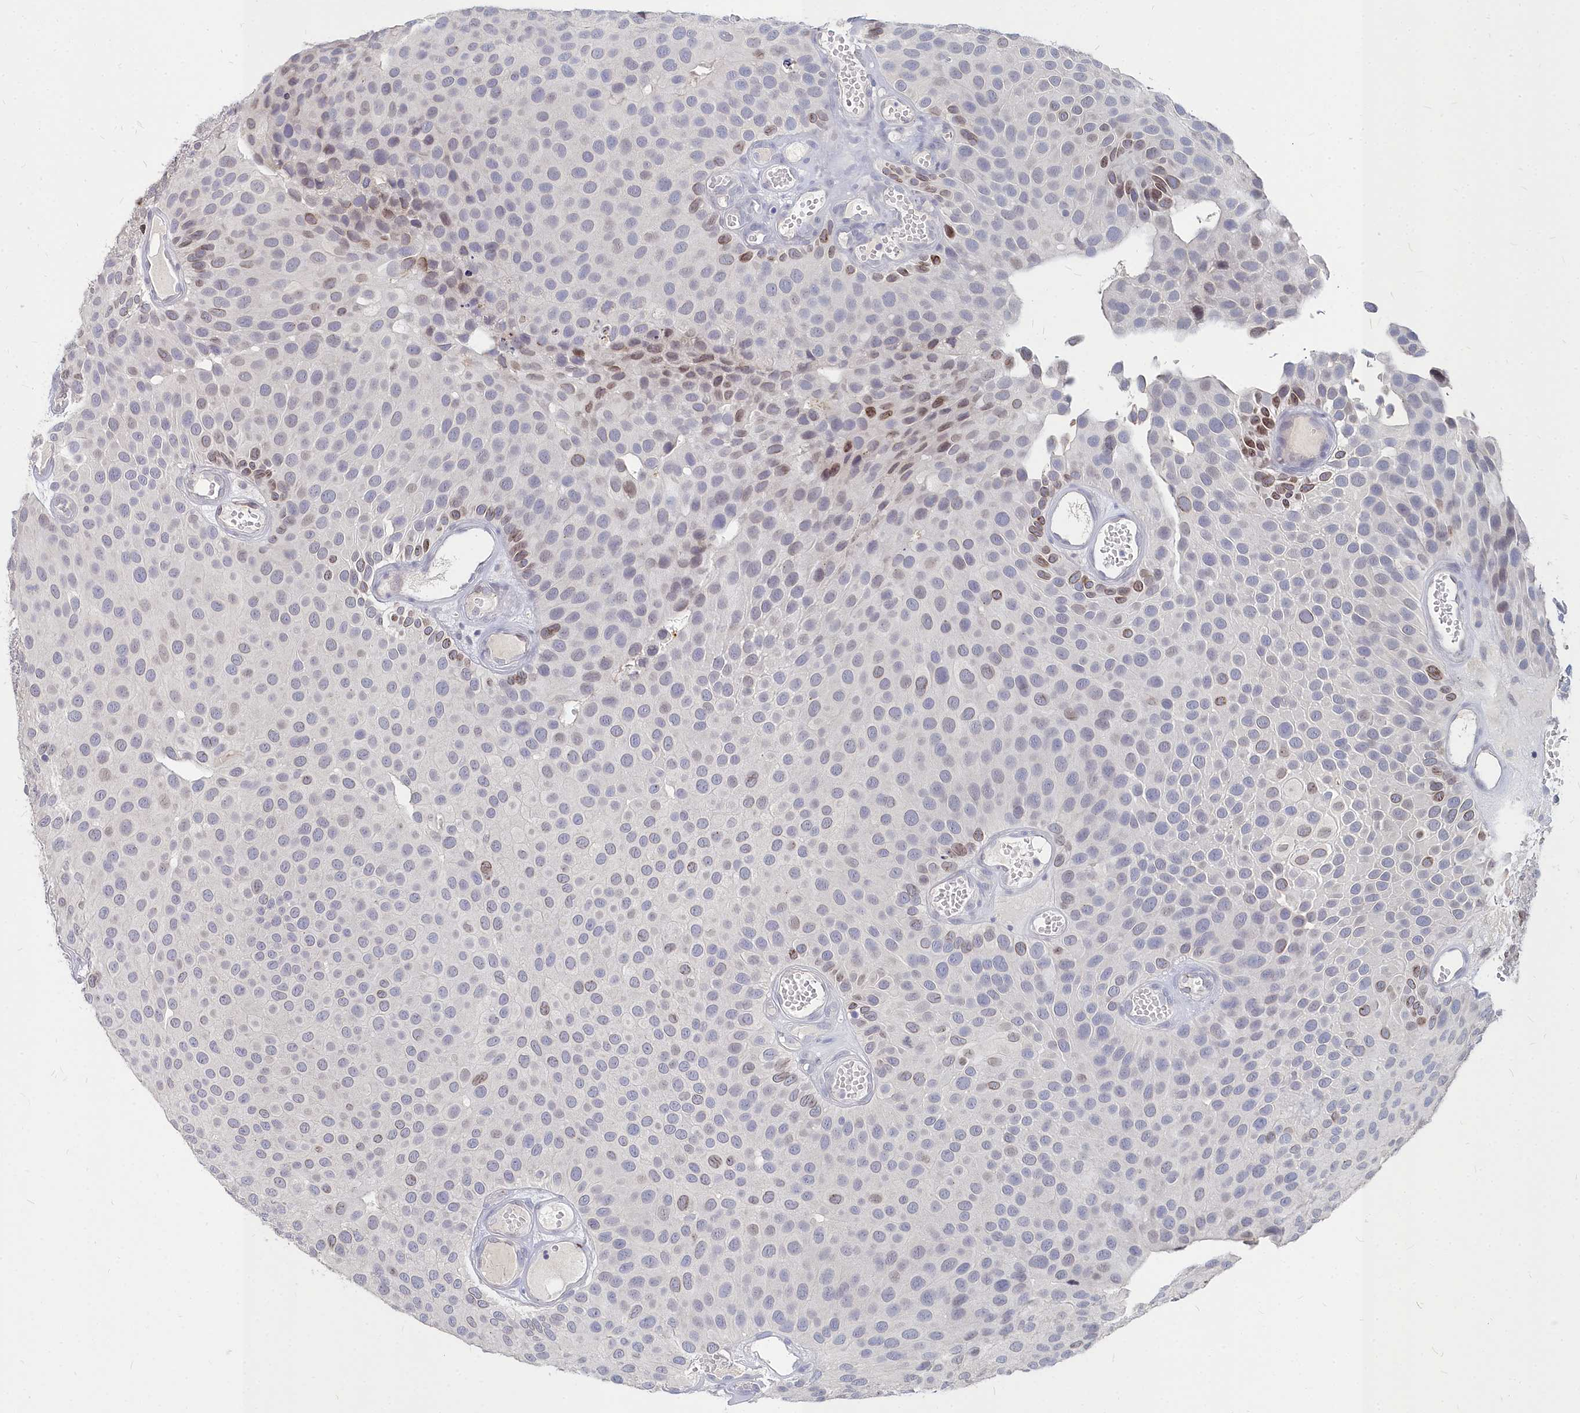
{"staining": {"intensity": "moderate", "quantity": "<25%", "location": "nuclear"}, "tissue": "urothelial cancer", "cell_type": "Tumor cells", "image_type": "cancer", "snomed": [{"axis": "morphology", "description": "Urothelial carcinoma, Low grade"}, {"axis": "topography", "description": "Urinary bladder"}], "caption": "A brown stain highlights moderate nuclear expression of a protein in low-grade urothelial carcinoma tumor cells.", "gene": "NOXA1", "patient": {"sex": "male", "age": 89}}